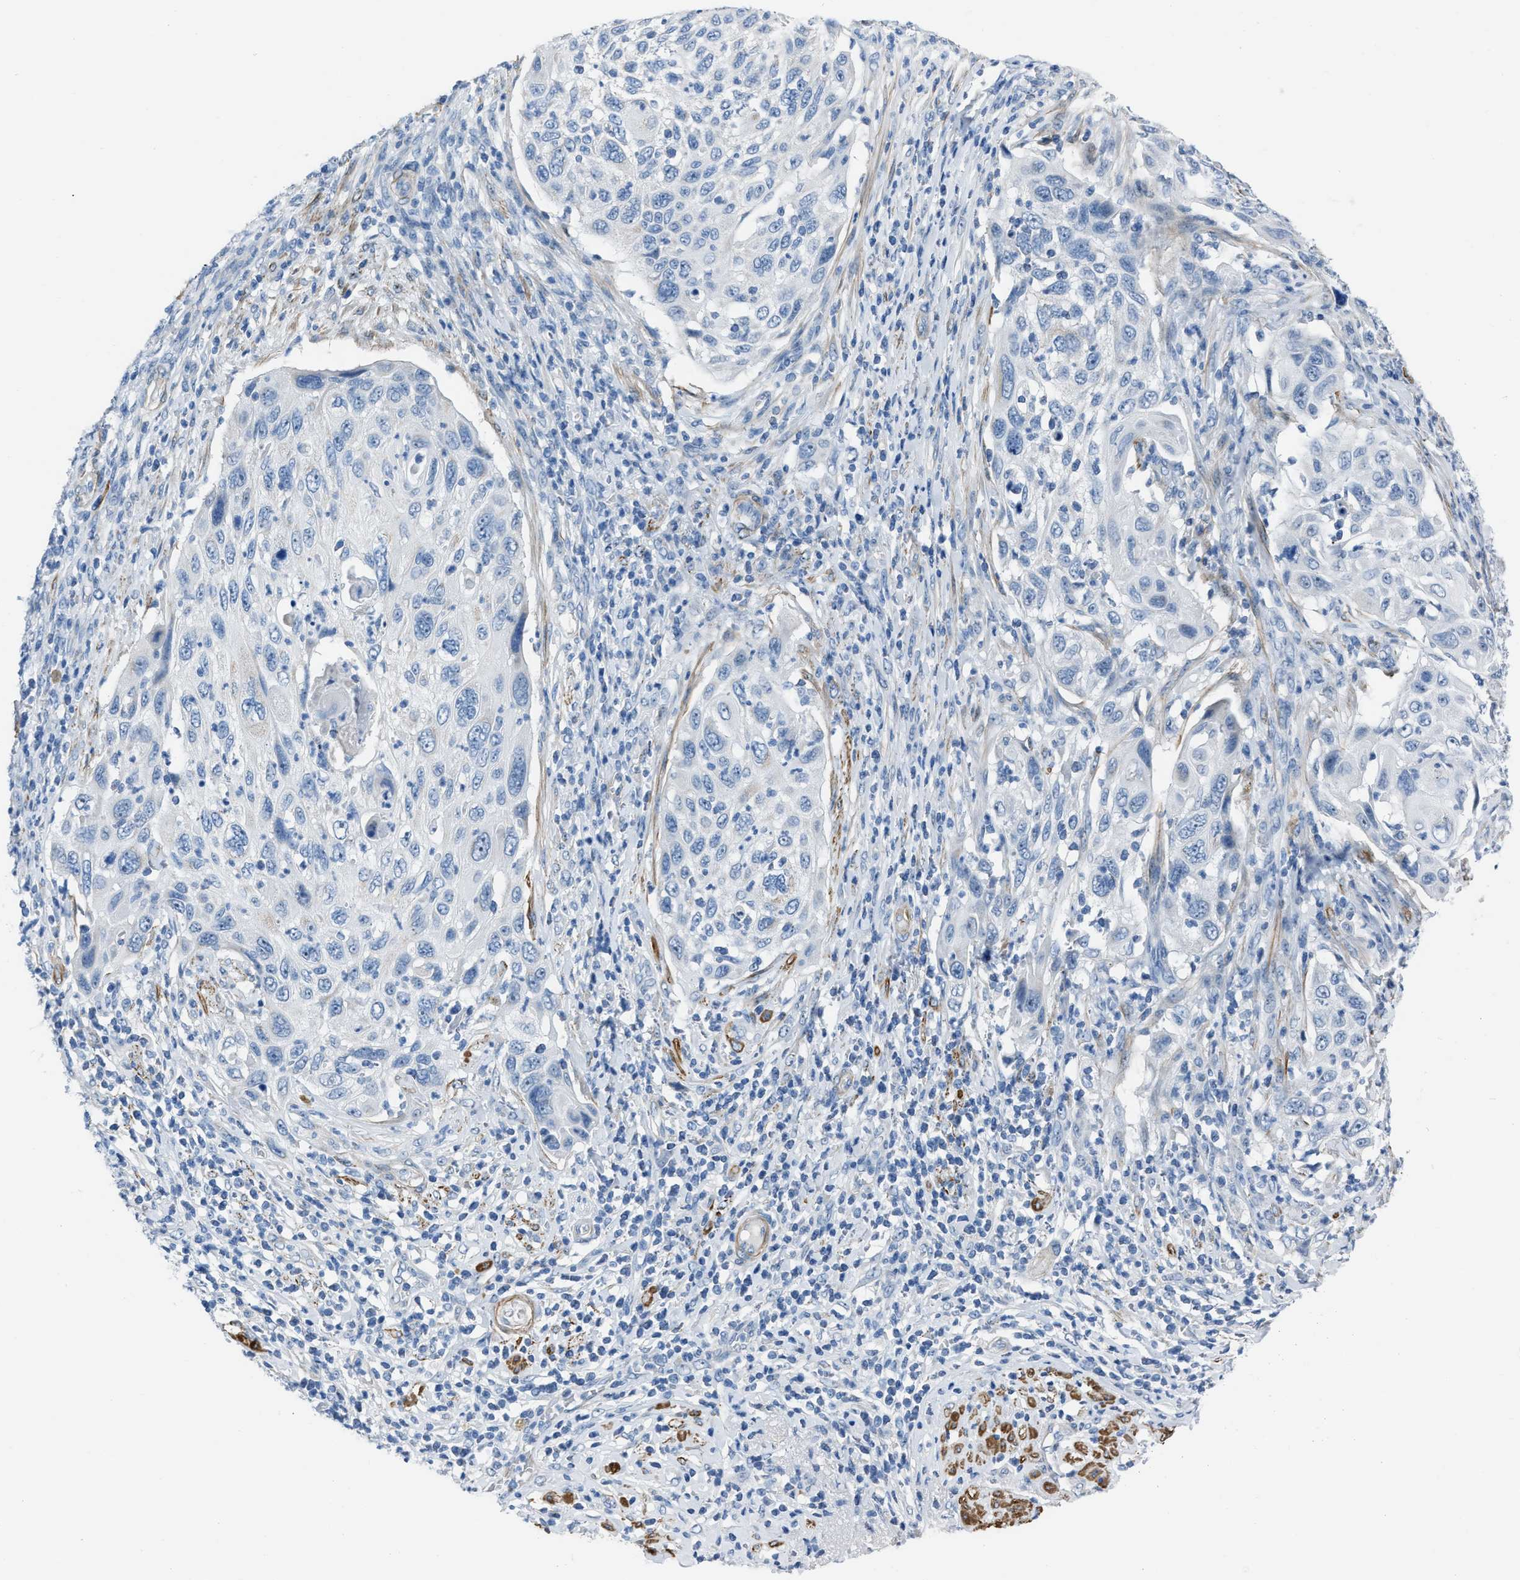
{"staining": {"intensity": "negative", "quantity": "none", "location": "none"}, "tissue": "cervical cancer", "cell_type": "Tumor cells", "image_type": "cancer", "snomed": [{"axis": "morphology", "description": "Squamous cell carcinoma, NOS"}, {"axis": "topography", "description": "Cervix"}], "caption": "The image reveals no significant positivity in tumor cells of cervical cancer (squamous cell carcinoma).", "gene": "SPATC1L", "patient": {"sex": "female", "age": 70}}